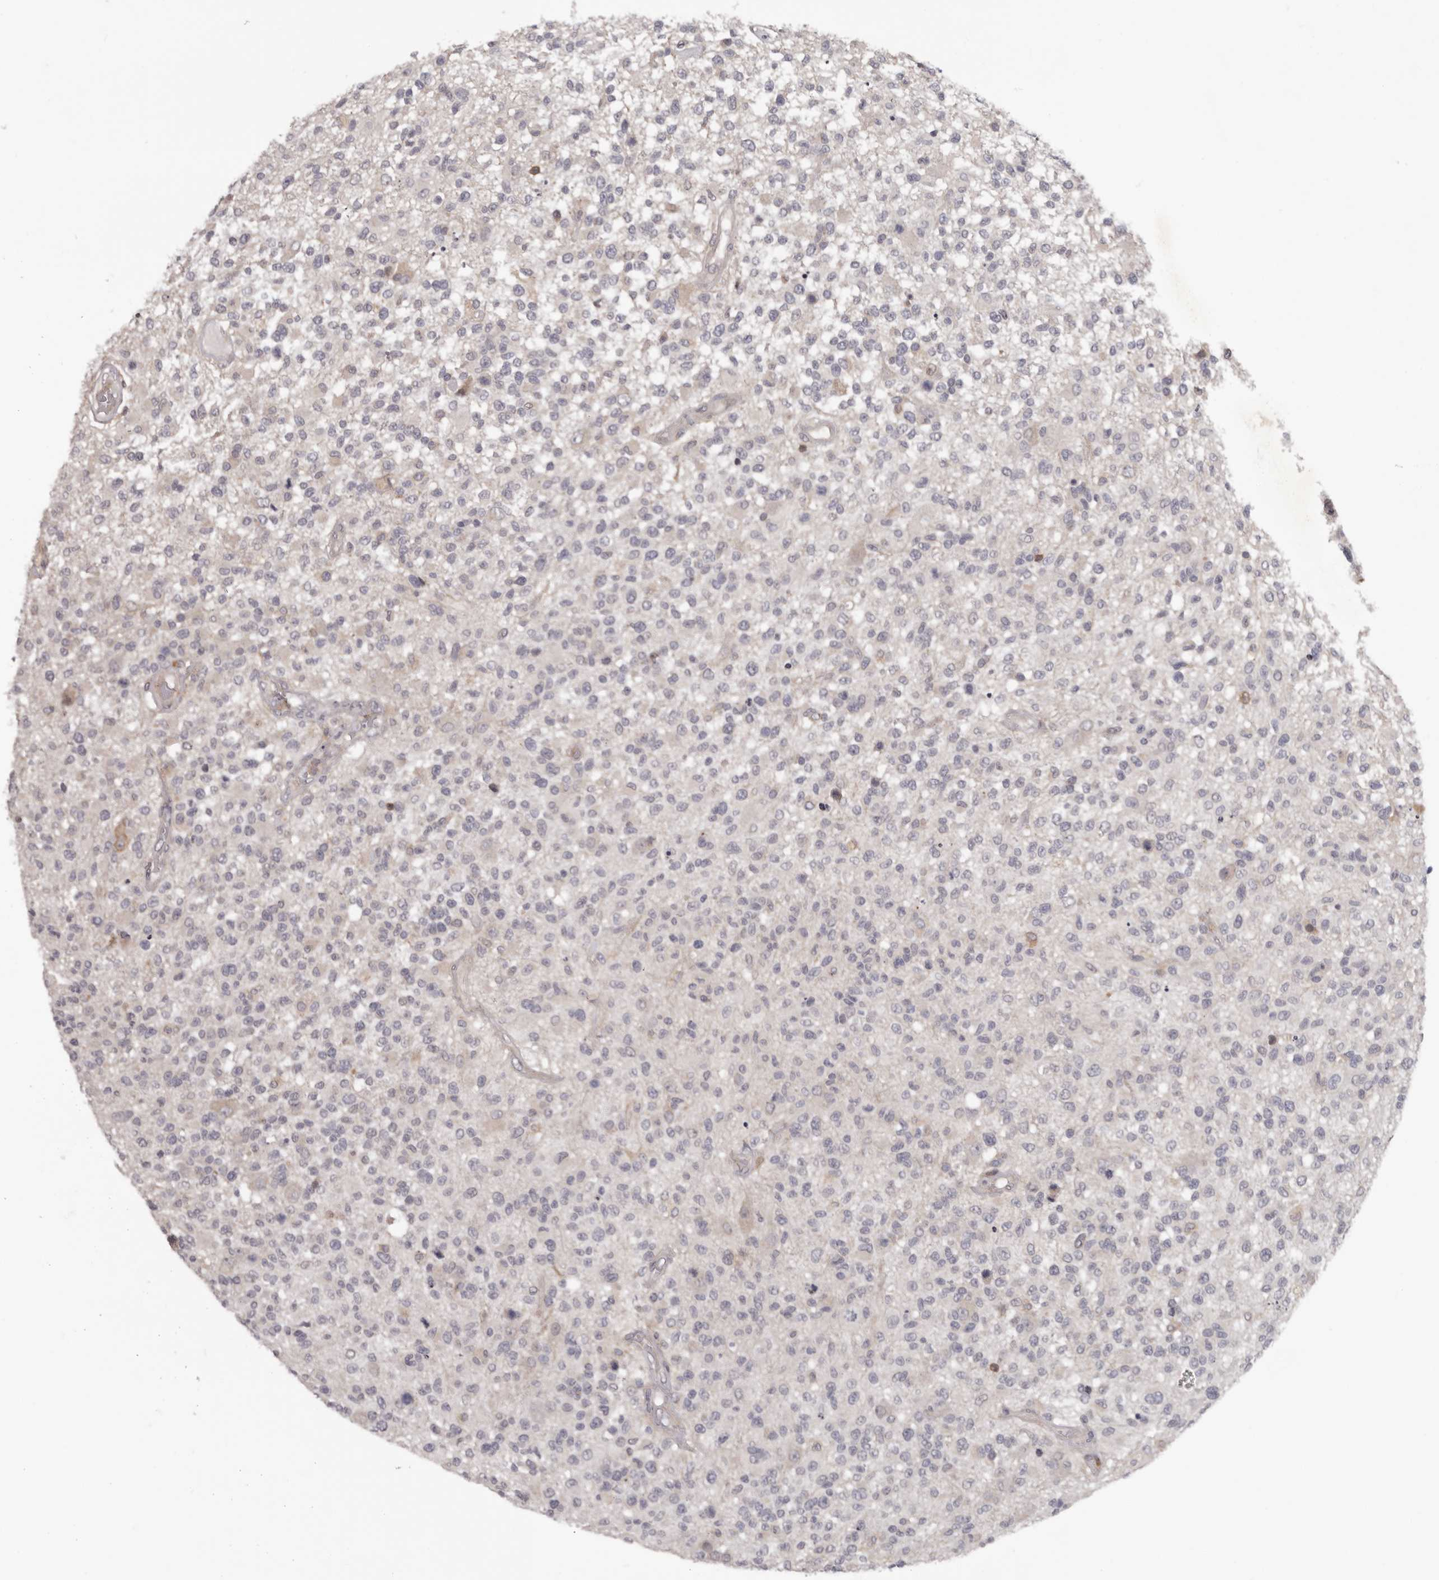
{"staining": {"intensity": "negative", "quantity": "none", "location": "none"}, "tissue": "glioma", "cell_type": "Tumor cells", "image_type": "cancer", "snomed": [{"axis": "morphology", "description": "Glioma, malignant, High grade"}, {"axis": "morphology", "description": "Glioblastoma, NOS"}, {"axis": "topography", "description": "Brain"}], "caption": "Photomicrograph shows no protein staining in tumor cells of malignant glioma (high-grade) tissue.", "gene": "ANKRD44", "patient": {"sex": "male", "age": 60}}